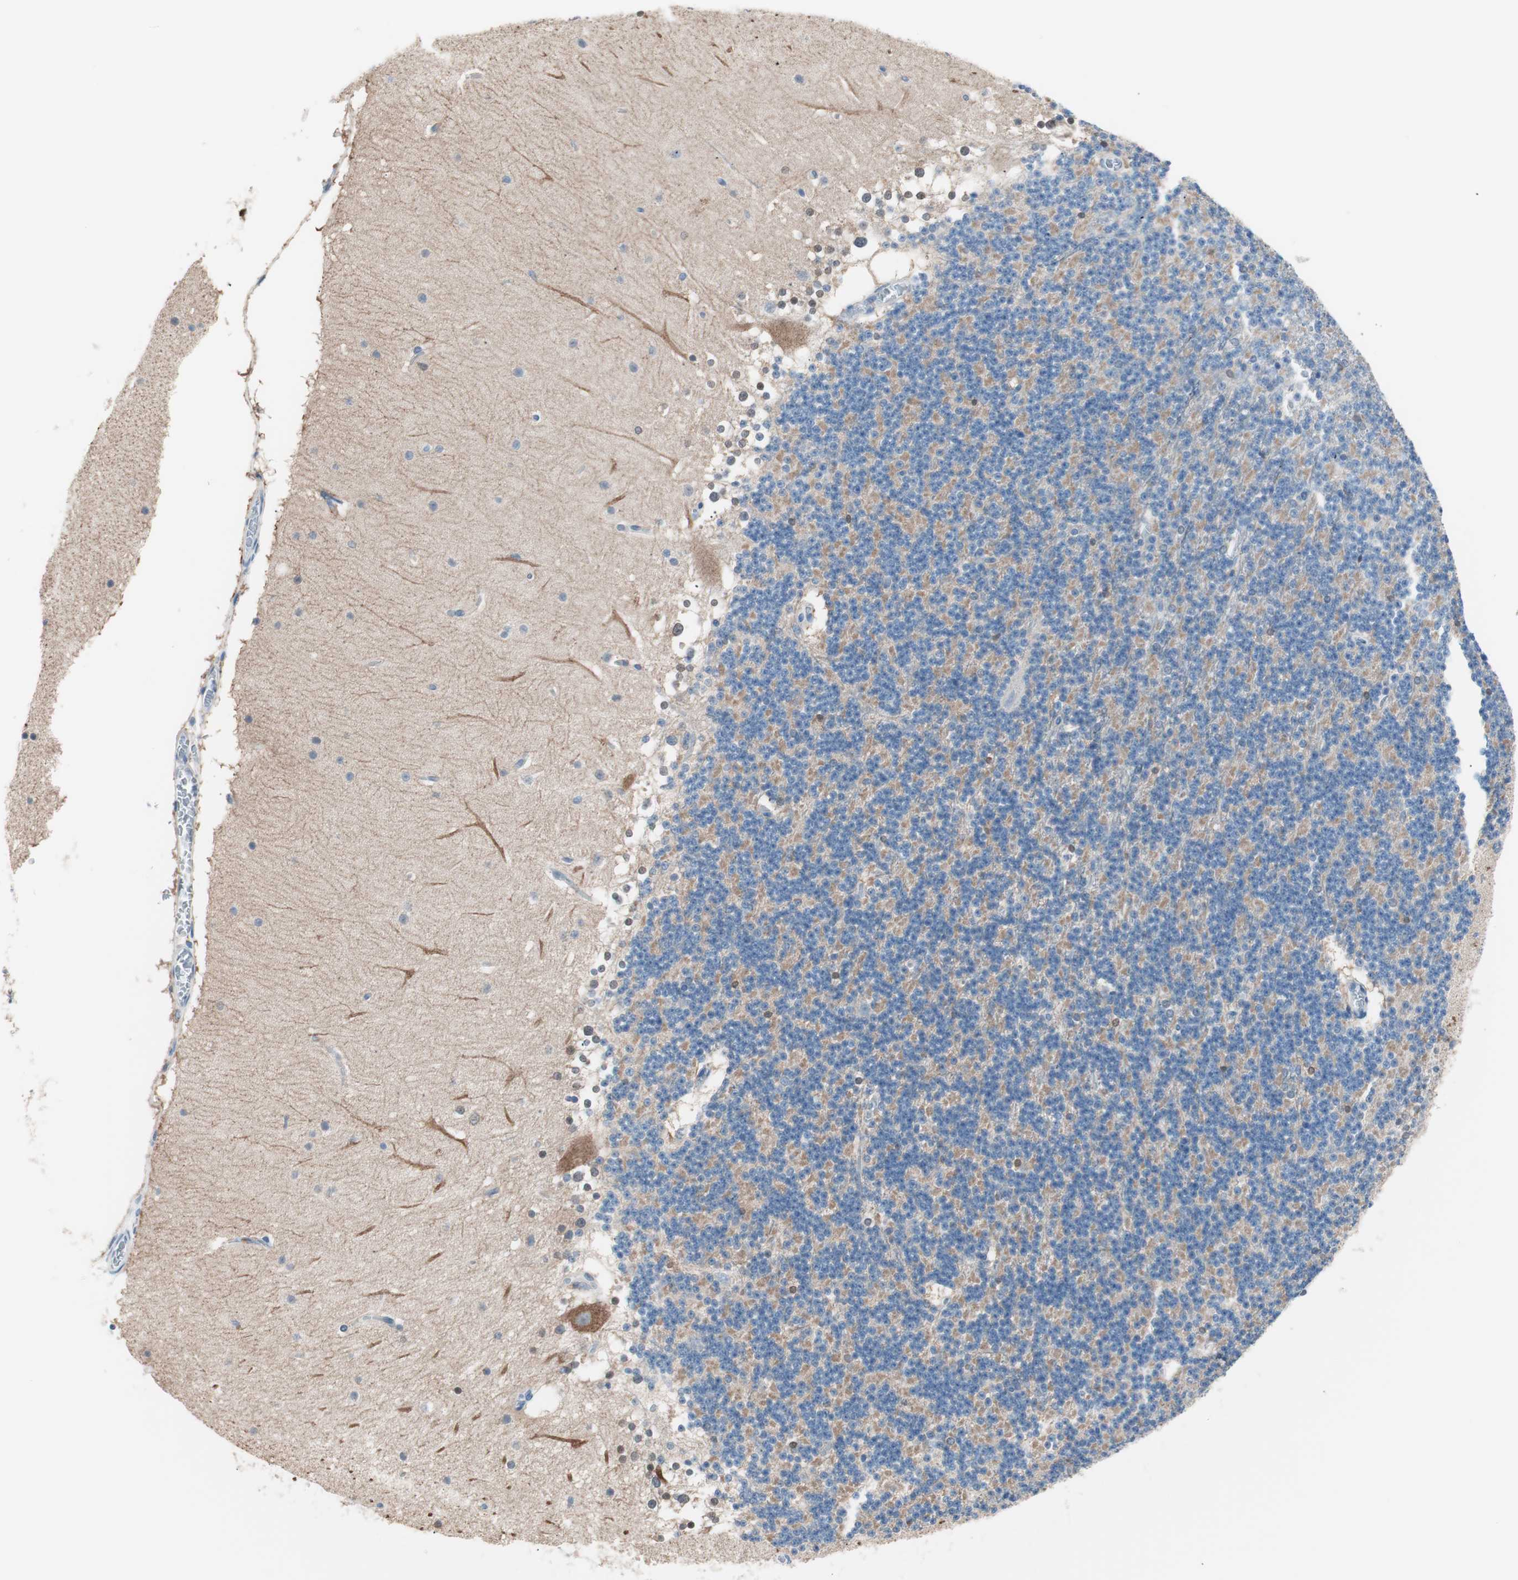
{"staining": {"intensity": "weak", "quantity": "<25%", "location": "cytoplasmic/membranous"}, "tissue": "cerebellum", "cell_type": "Cells in granular layer", "image_type": "normal", "snomed": [{"axis": "morphology", "description": "Normal tissue, NOS"}, {"axis": "topography", "description": "Cerebellum"}], "caption": "IHC of unremarkable cerebellum displays no positivity in cells in granular layer. The staining is performed using DAB (3,3'-diaminobenzidine) brown chromogen with nuclei counter-stained in using hematoxylin.", "gene": "VIL1", "patient": {"sex": "female", "age": 19}}